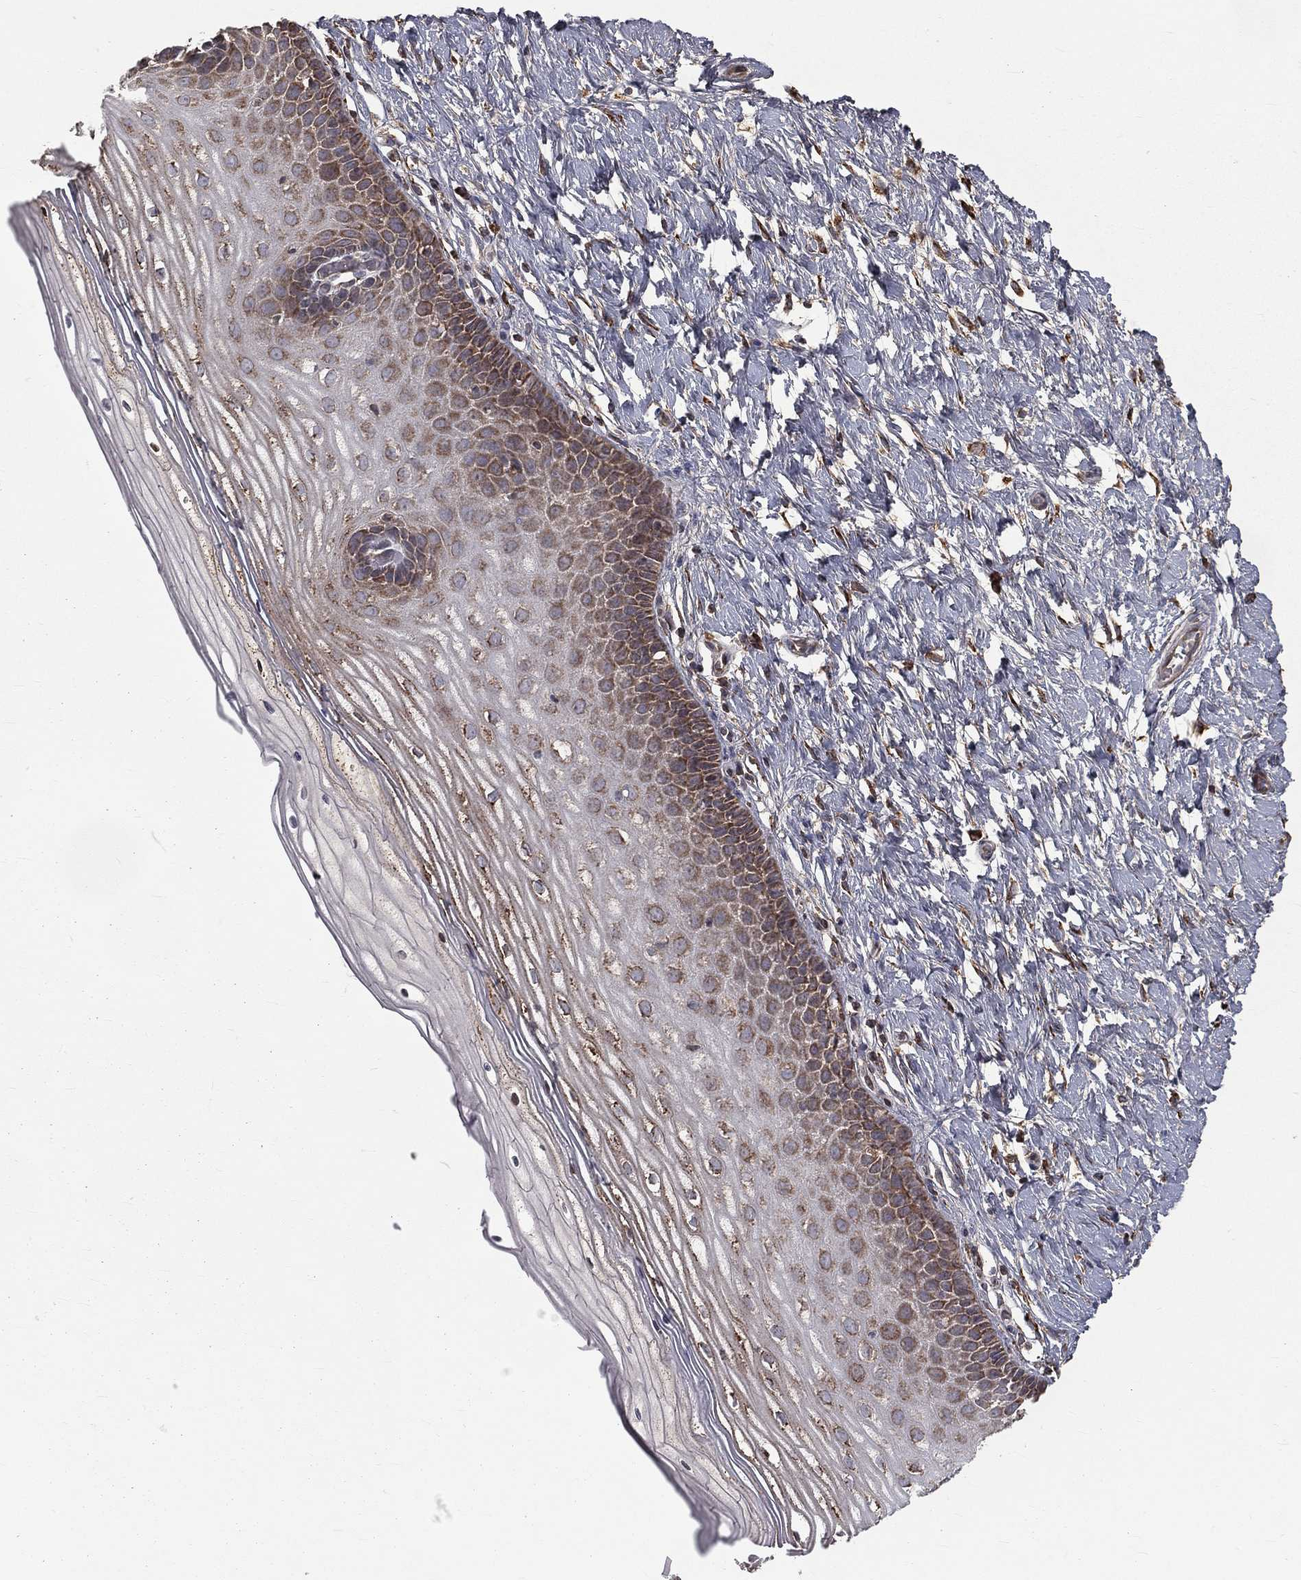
{"staining": {"intensity": "moderate", "quantity": "<25%", "location": "cytoplasmic/membranous"}, "tissue": "cervix", "cell_type": "Glandular cells", "image_type": "normal", "snomed": [{"axis": "morphology", "description": "Normal tissue, NOS"}, {"axis": "topography", "description": "Cervix"}], "caption": "A histopathology image of human cervix stained for a protein reveals moderate cytoplasmic/membranous brown staining in glandular cells.", "gene": "OLFML1", "patient": {"sex": "female", "age": 37}}